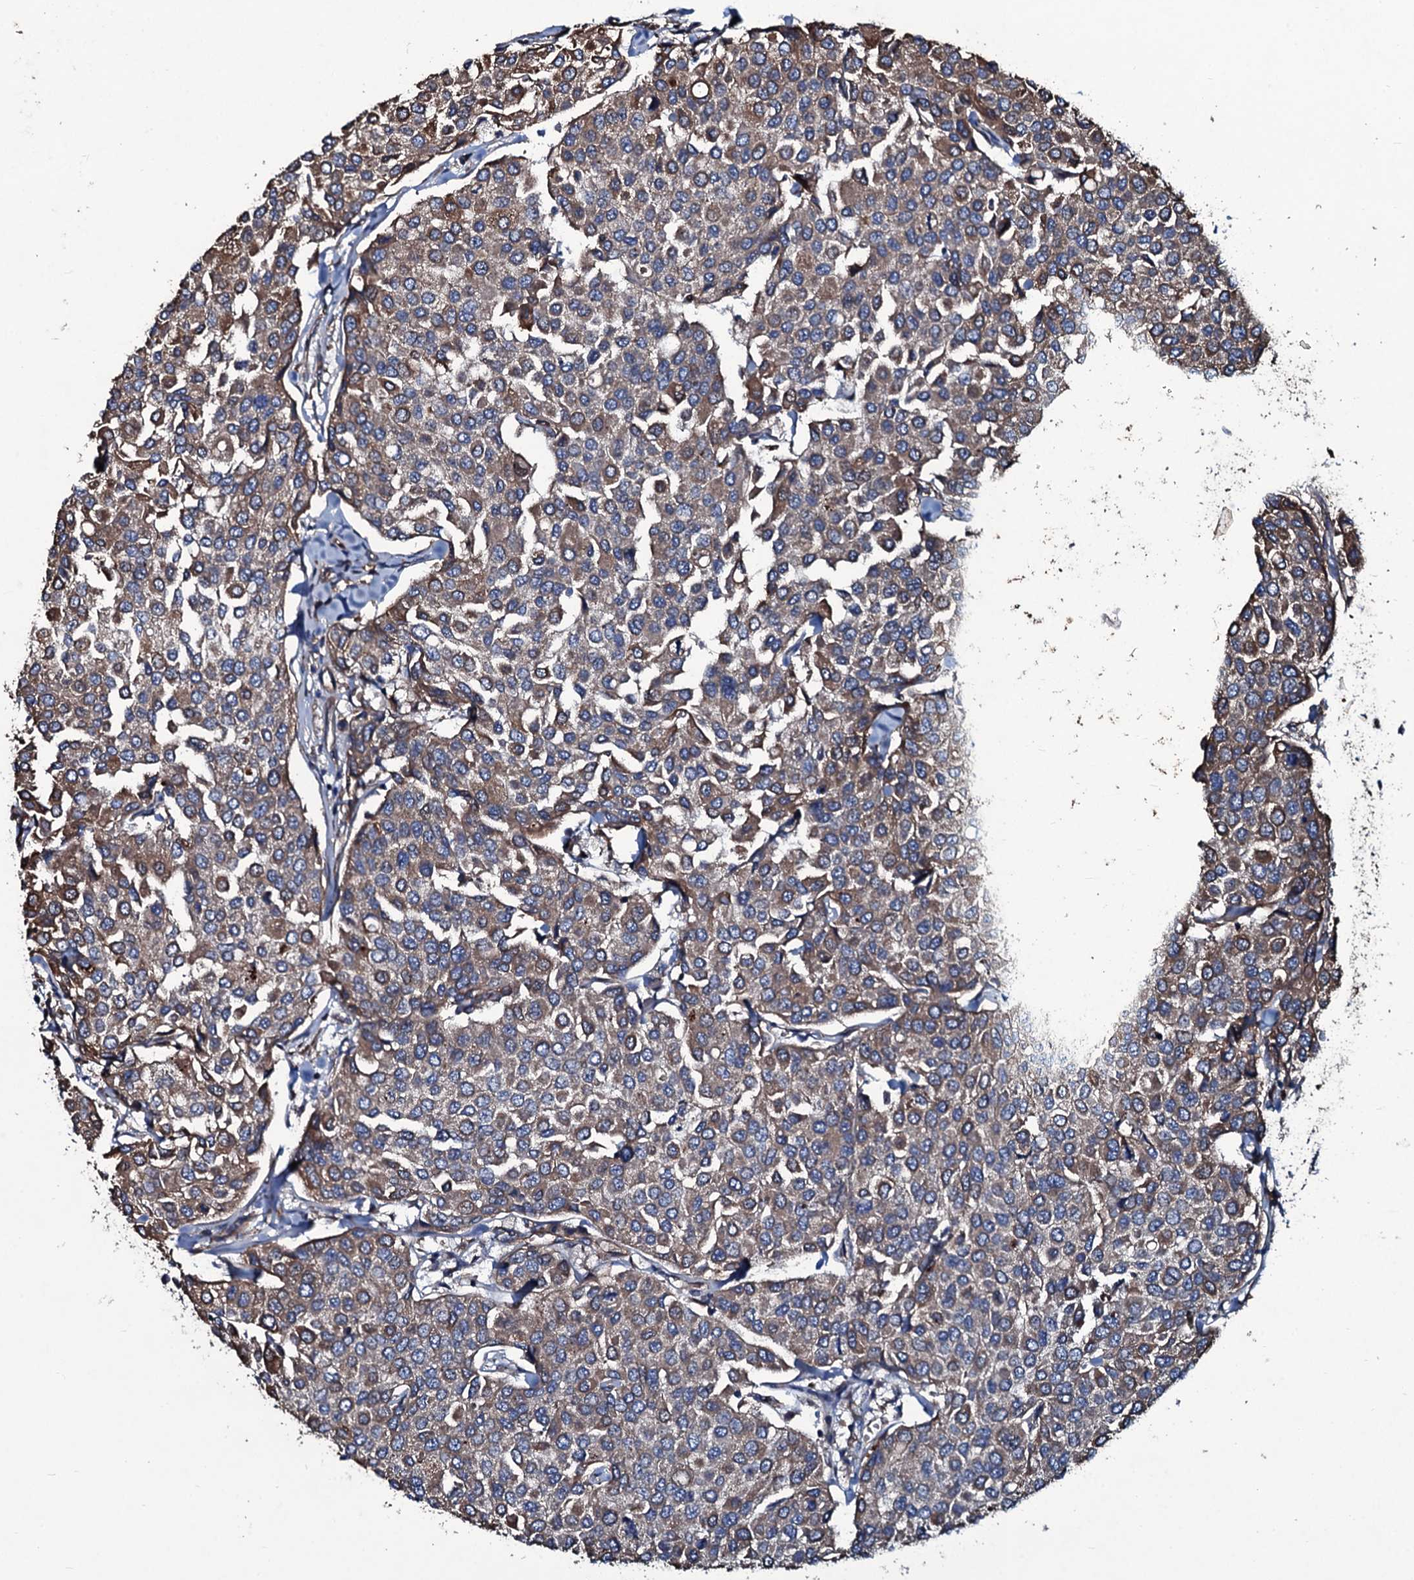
{"staining": {"intensity": "moderate", "quantity": ">75%", "location": "cytoplasmic/membranous"}, "tissue": "breast cancer", "cell_type": "Tumor cells", "image_type": "cancer", "snomed": [{"axis": "morphology", "description": "Duct carcinoma"}, {"axis": "topography", "description": "Breast"}], "caption": "The photomicrograph reveals a brown stain indicating the presence of a protein in the cytoplasmic/membranous of tumor cells in breast cancer.", "gene": "DMAC2", "patient": {"sex": "female", "age": 55}}